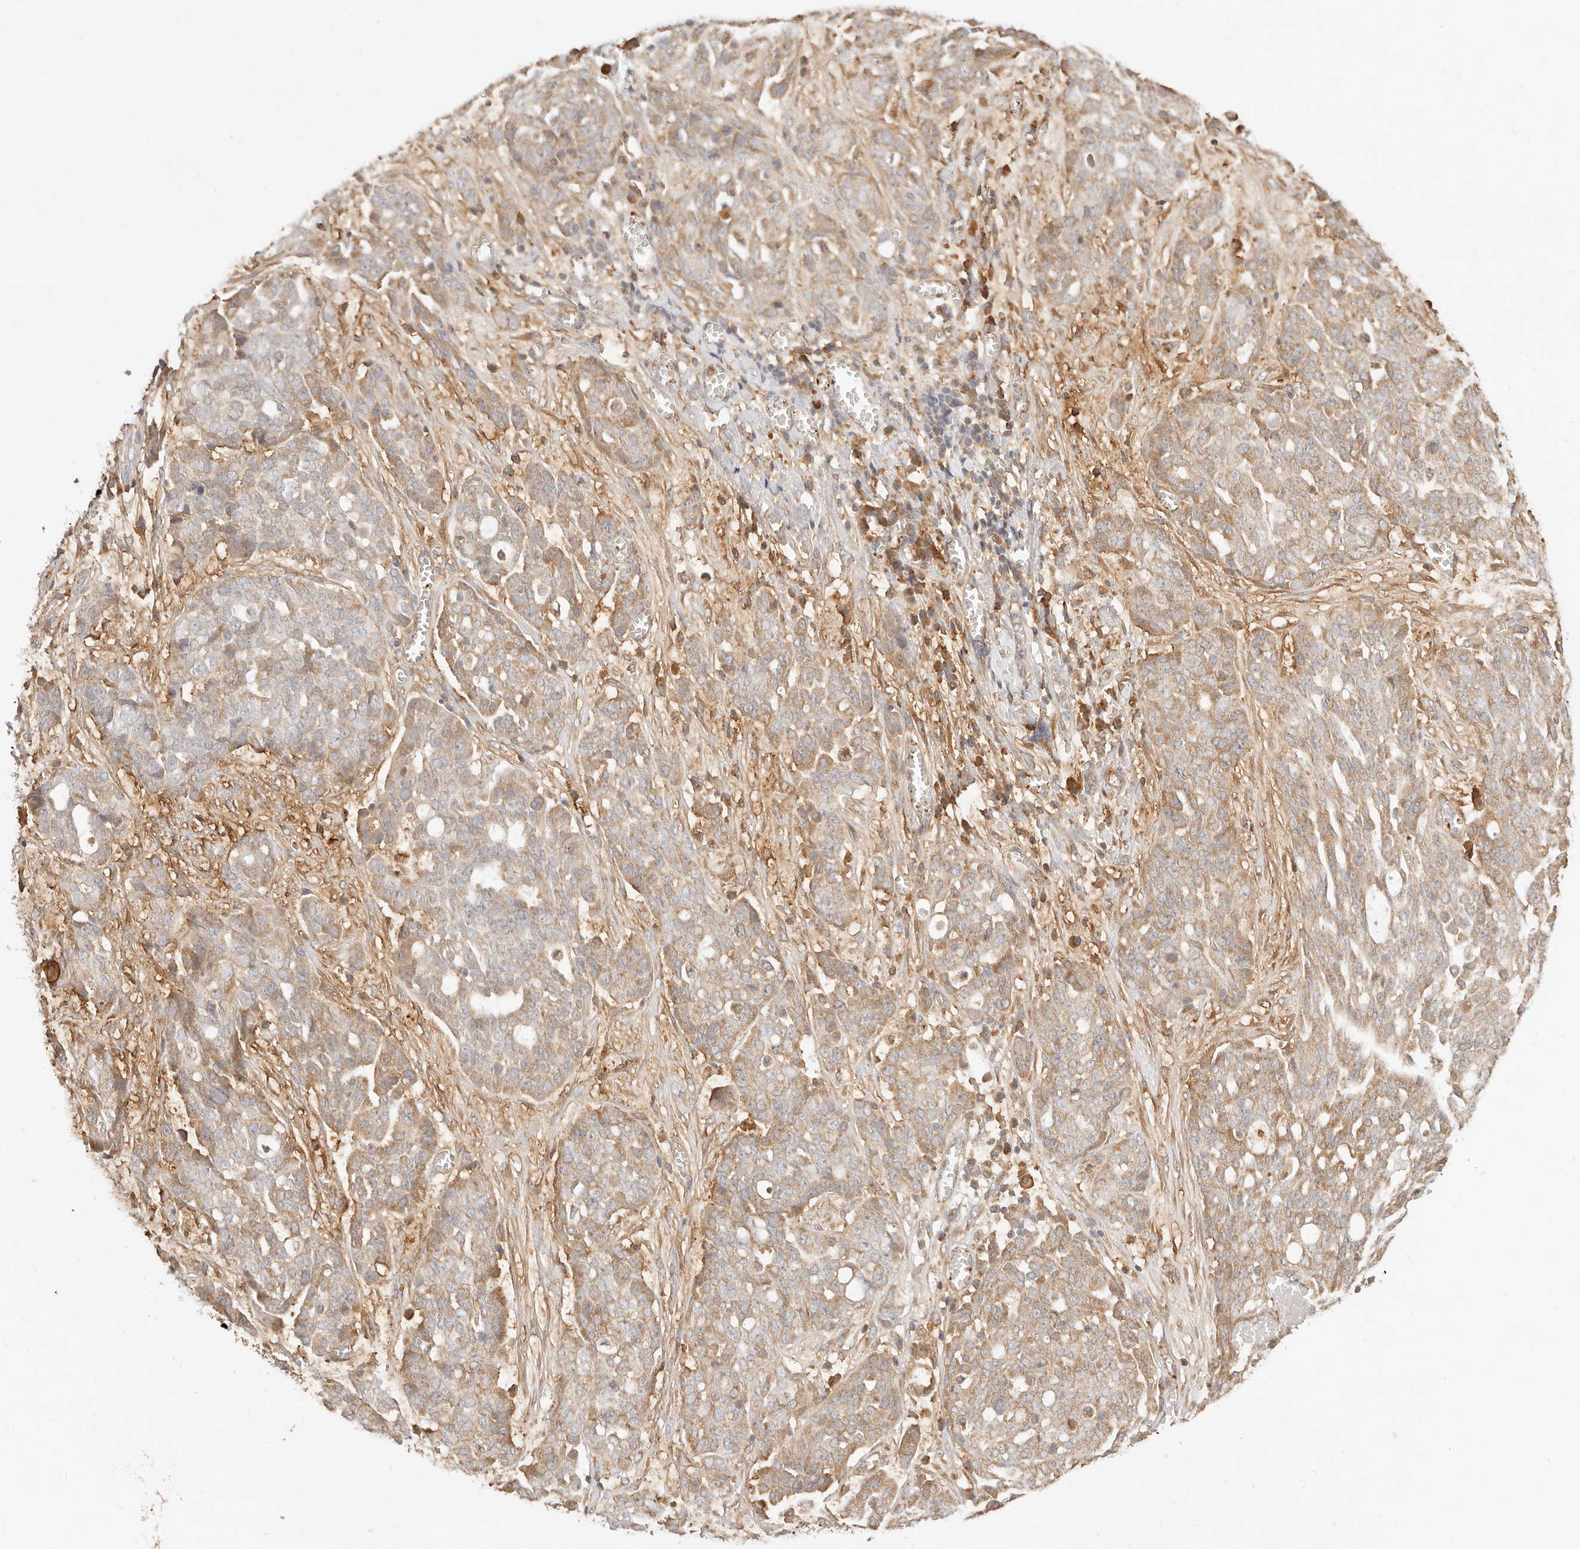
{"staining": {"intensity": "moderate", "quantity": "25%-75%", "location": "cytoplasmic/membranous"}, "tissue": "ovarian cancer", "cell_type": "Tumor cells", "image_type": "cancer", "snomed": [{"axis": "morphology", "description": "Cystadenocarcinoma, serous, NOS"}, {"axis": "topography", "description": "Soft tissue"}, {"axis": "topography", "description": "Ovary"}], "caption": "Protein expression analysis of human serous cystadenocarcinoma (ovarian) reveals moderate cytoplasmic/membranous staining in approximately 25%-75% of tumor cells. The staining was performed using DAB, with brown indicating positive protein expression. Nuclei are stained blue with hematoxylin.", "gene": "UBXN10", "patient": {"sex": "female", "age": 57}}